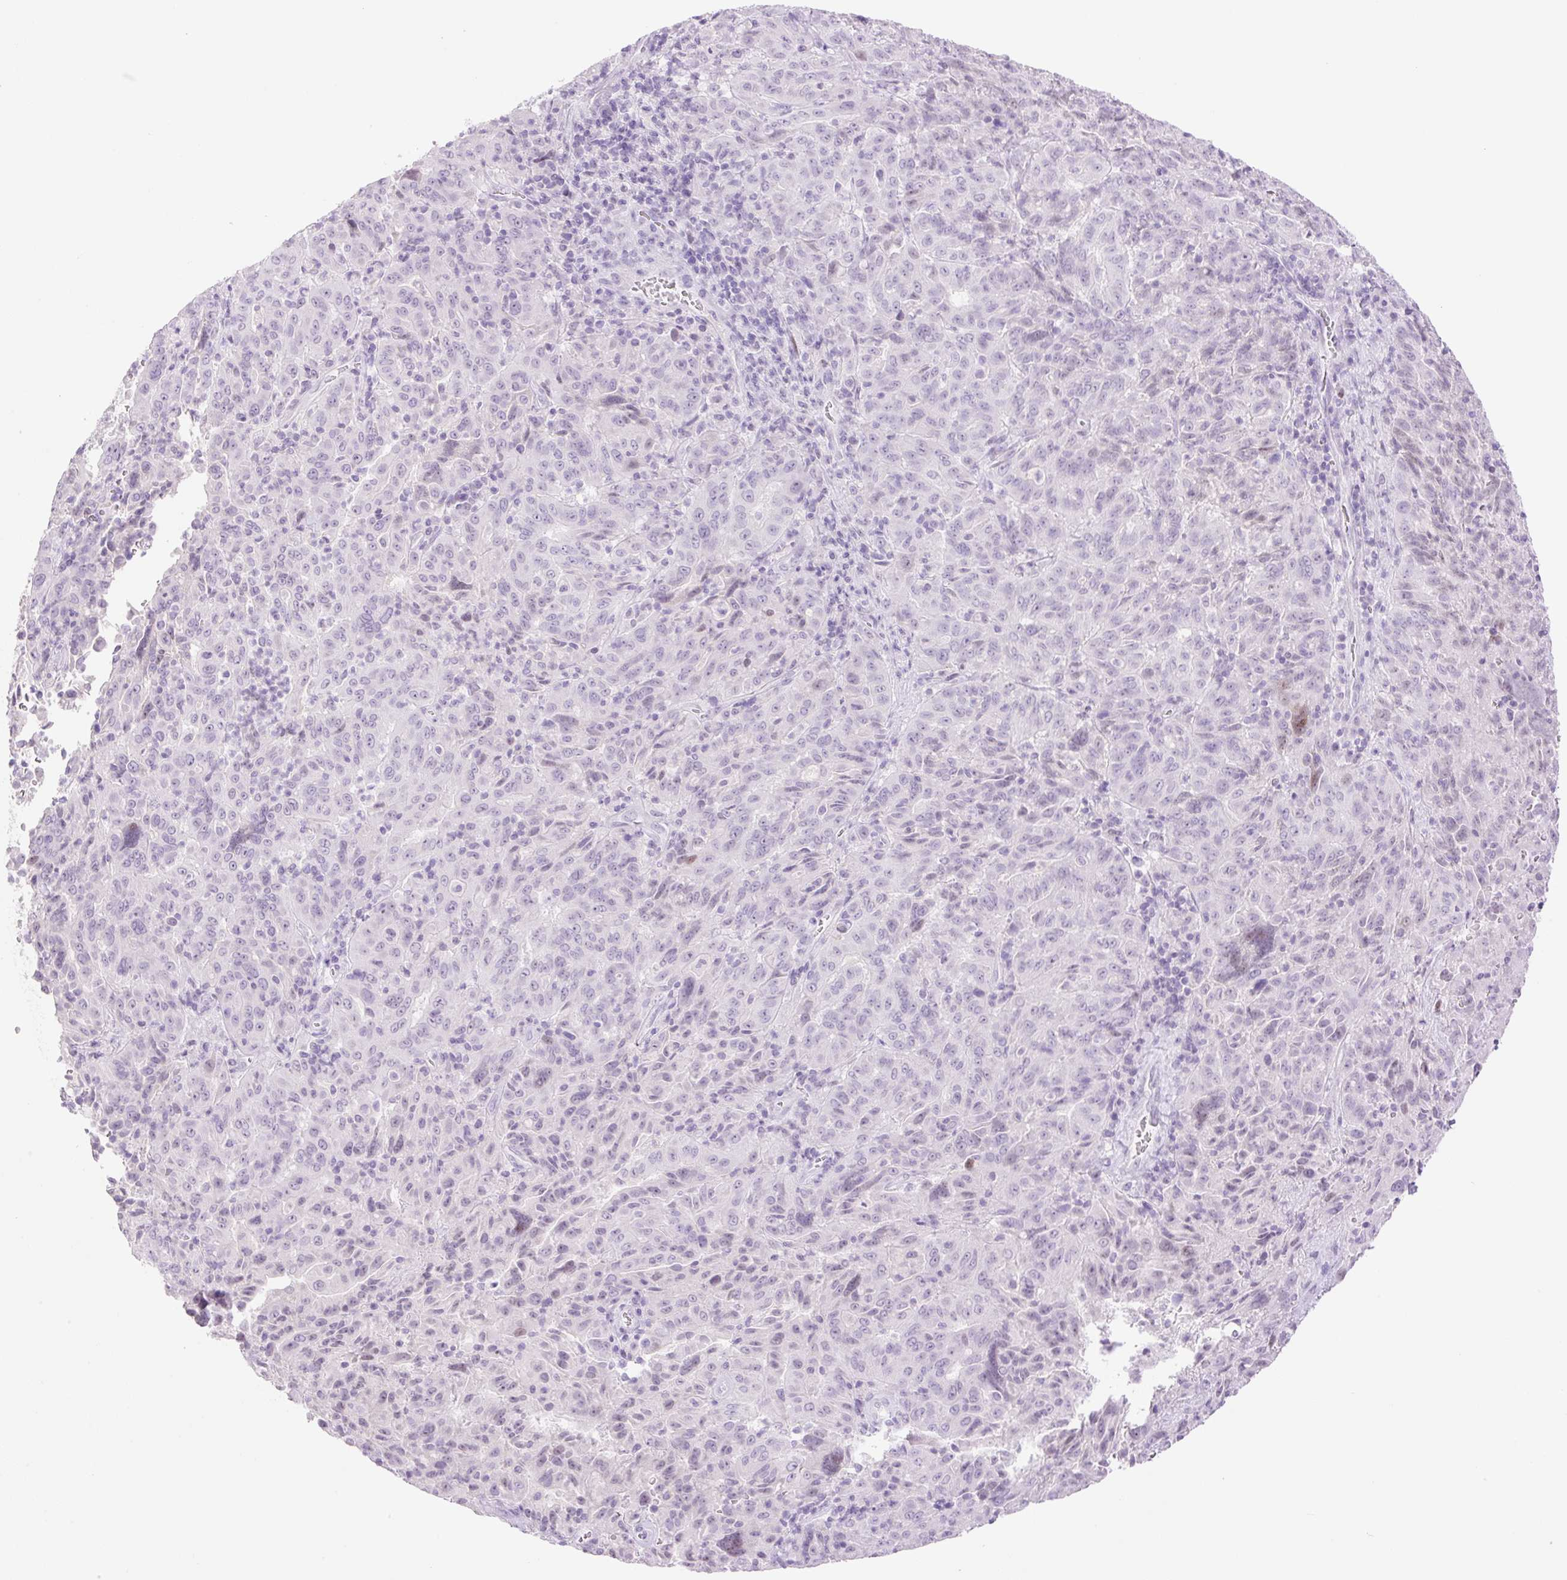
{"staining": {"intensity": "negative", "quantity": "none", "location": "none"}, "tissue": "pancreatic cancer", "cell_type": "Tumor cells", "image_type": "cancer", "snomed": [{"axis": "morphology", "description": "Adenocarcinoma, NOS"}, {"axis": "topography", "description": "Pancreas"}], "caption": "A high-resolution photomicrograph shows immunohistochemistry staining of pancreatic cancer, which reveals no significant expression in tumor cells. Brightfield microscopy of immunohistochemistry stained with DAB (3,3'-diaminobenzidine) (brown) and hematoxylin (blue), captured at high magnification.", "gene": "SP140L", "patient": {"sex": "male", "age": 63}}